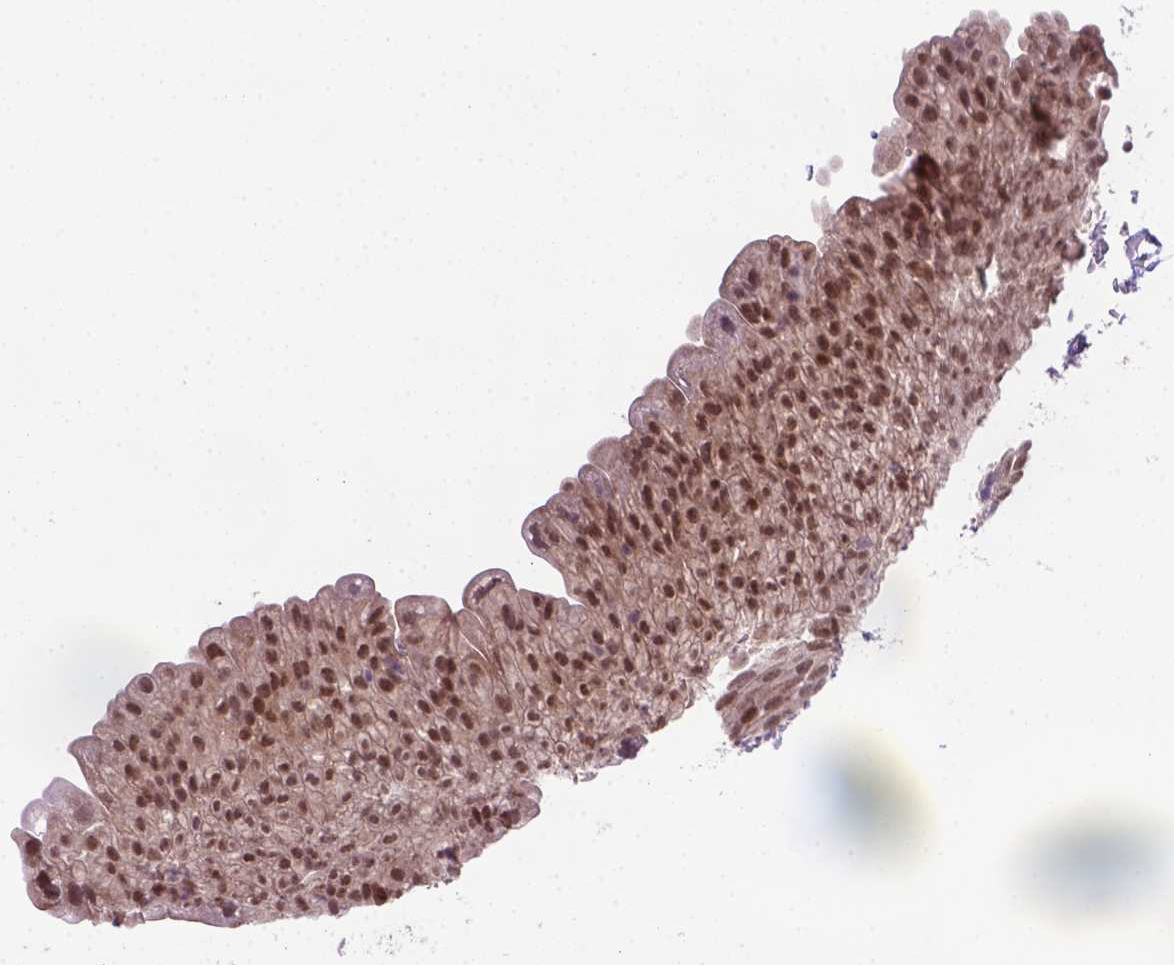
{"staining": {"intensity": "moderate", "quantity": ">75%", "location": "nuclear"}, "tissue": "urinary bladder", "cell_type": "Urothelial cells", "image_type": "normal", "snomed": [{"axis": "morphology", "description": "Normal tissue, NOS"}, {"axis": "topography", "description": "Urinary bladder"}, {"axis": "topography", "description": "Prostate"}], "caption": "A brown stain highlights moderate nuclear positivity of a protein in urothelial cells of unremarkable urinary bladder.", "gene": "MGMT", "patient": {"sex": "male", "age": 76}}